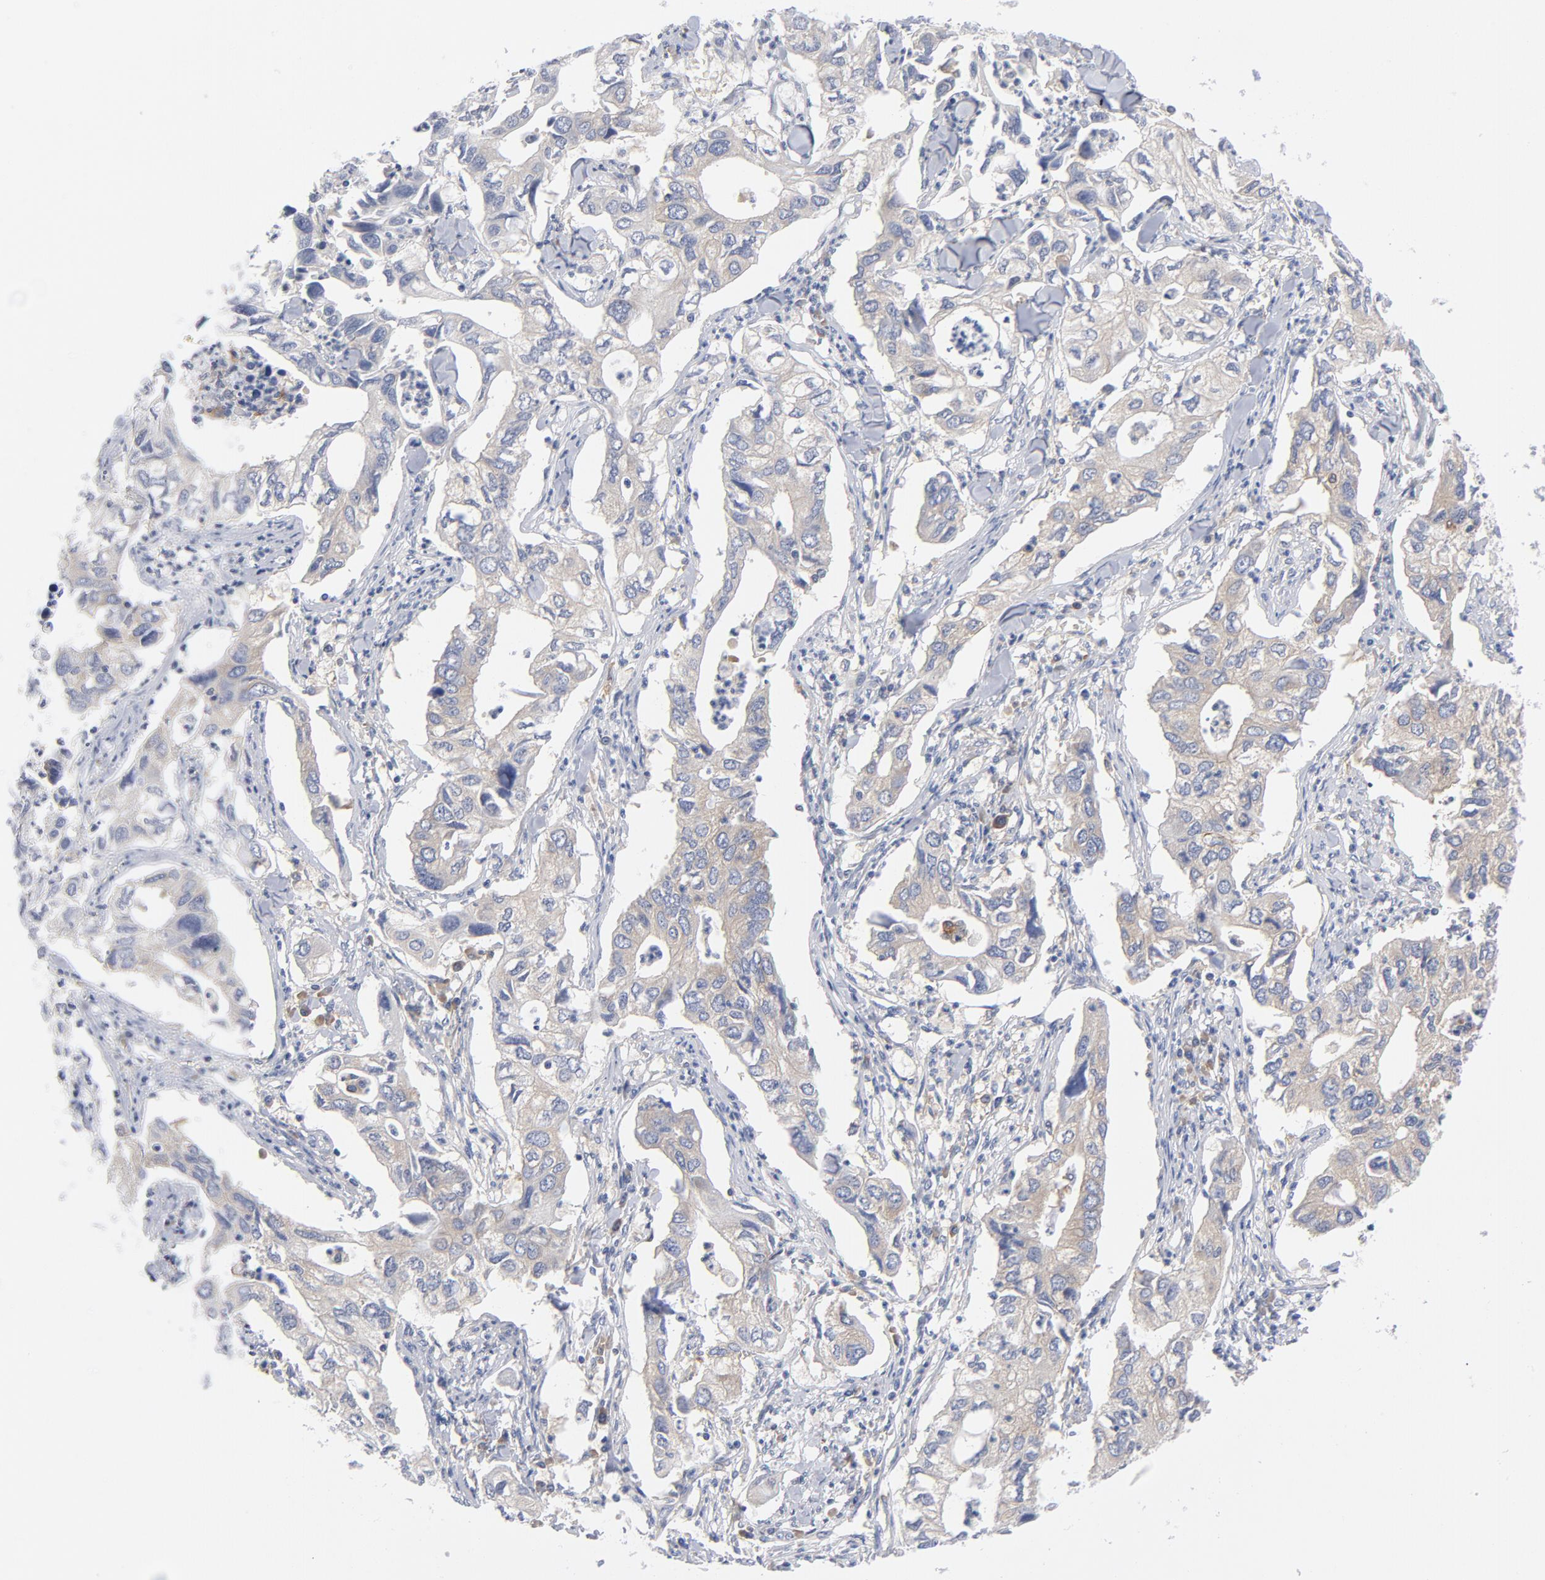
{"staining": {"intensity": "weak", "quantity": "25%-75%", "location": "cytoplasmic/membranous"}, "tissue": "lung cancer", "cell_type": "Tumor cells", "image_type": "cancer", "snomed": [{"axis": "morphology", "description": "Adenocarcinoma, NOS"}, {"axis": "topography", "description": "Lung"}], "caption": "This is a histology image of immunohistochemistry (IHC) staining of lung cancer, which shows weak staining in the cytoplasmic/membranous of tumor cells.", "gene": "CD86", "patient": {"sex": "male", "age": 48}}